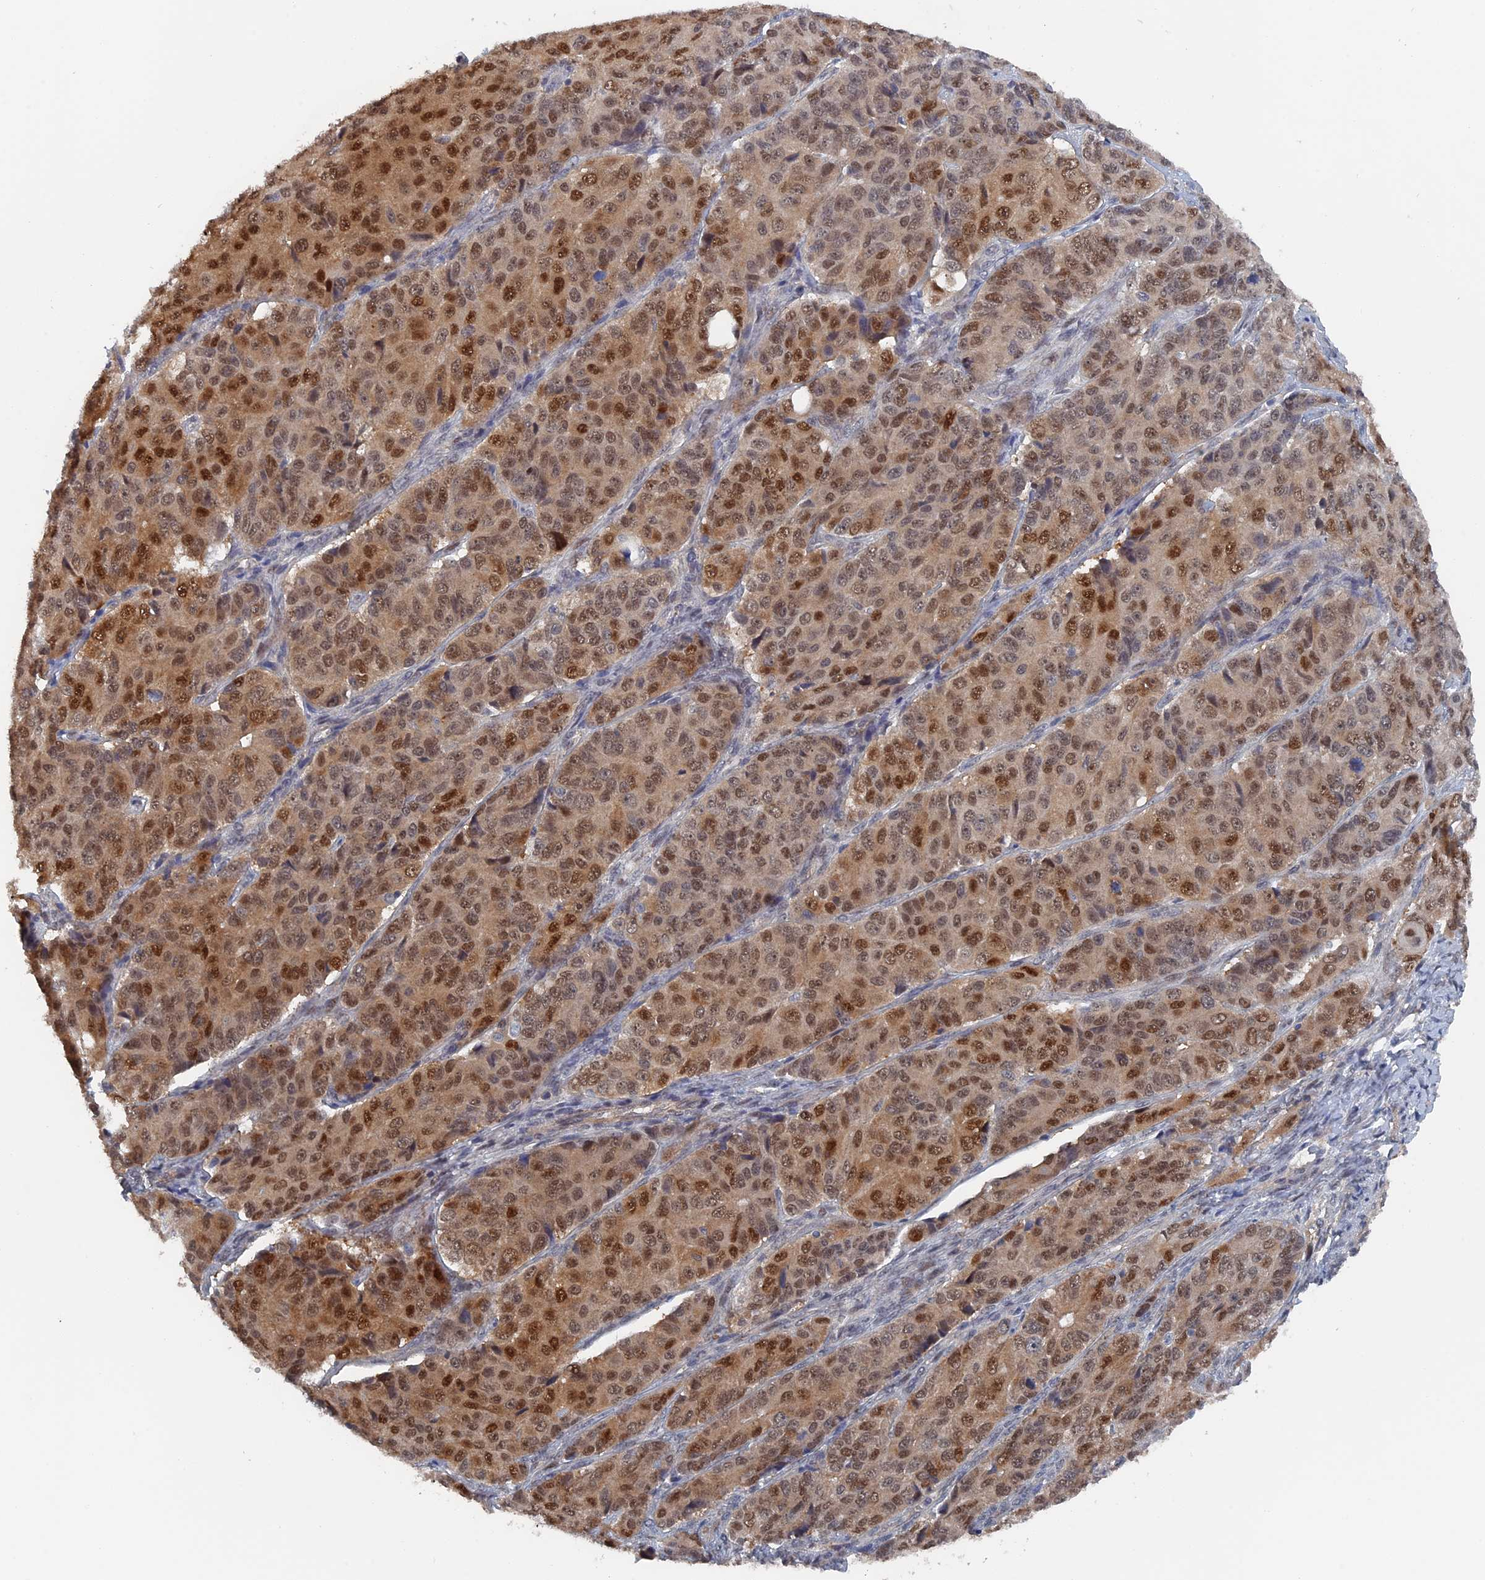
{"staining": {"intensity": "moderate", "quantity": ">75%", "location": "nuclear"}, "tissue": "ovarian cancer", "cell_type": "Tumor cells", "image_type": "cancer", "snomed": [{"axis": "morphology", "description": "Carcinoma, endometroid"}, {"axis": "topography", "description": "Ovary"}], "caption": "Ovarian cancer tissue displays moderate nuclear expression in approximately >75% of tumor cells, visualized by immunohistochemistry.", "gene": "ELOVL6", "patient": {"sex": "female", "age": 51}}